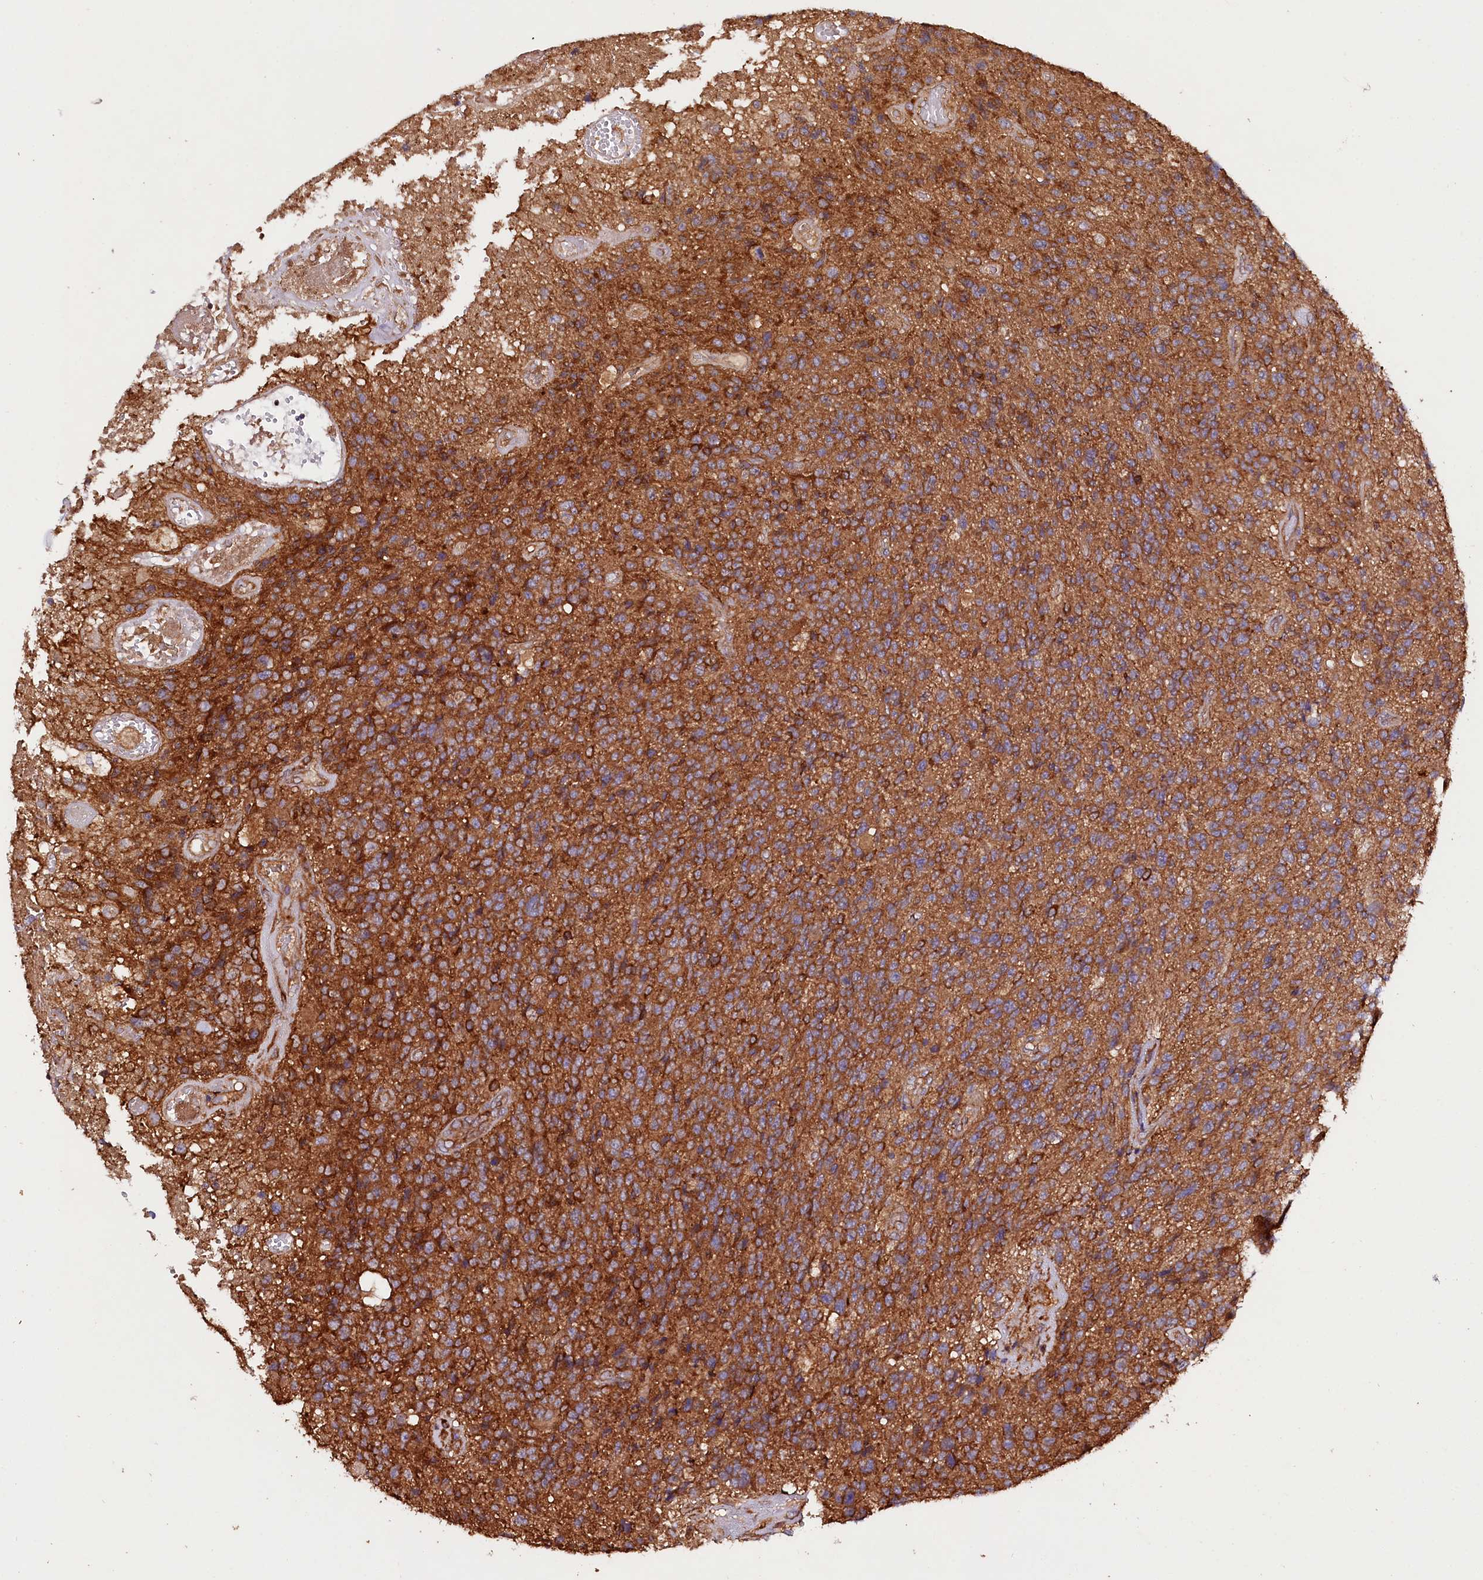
{"staining": {"intensity": "moderate", "quantity": ">75%", "location": "cytoplasmic/membranous"}, "tissue": "glioma", "cell_type": "Tumor cells", "image_type": "cancer", "snomed": [{"axis": "morphology", "description": "Glioma, malignant, High grade"}, {"axis": "topography", "description": "Brain"}], "caption": "Glioma stained with a brown dye exhibits moderate cytoplasmic/membranous positive expression in about >75% of tumor cells.", "gene": "CEP295", "patient": {"sex": "male", "age": 76}}